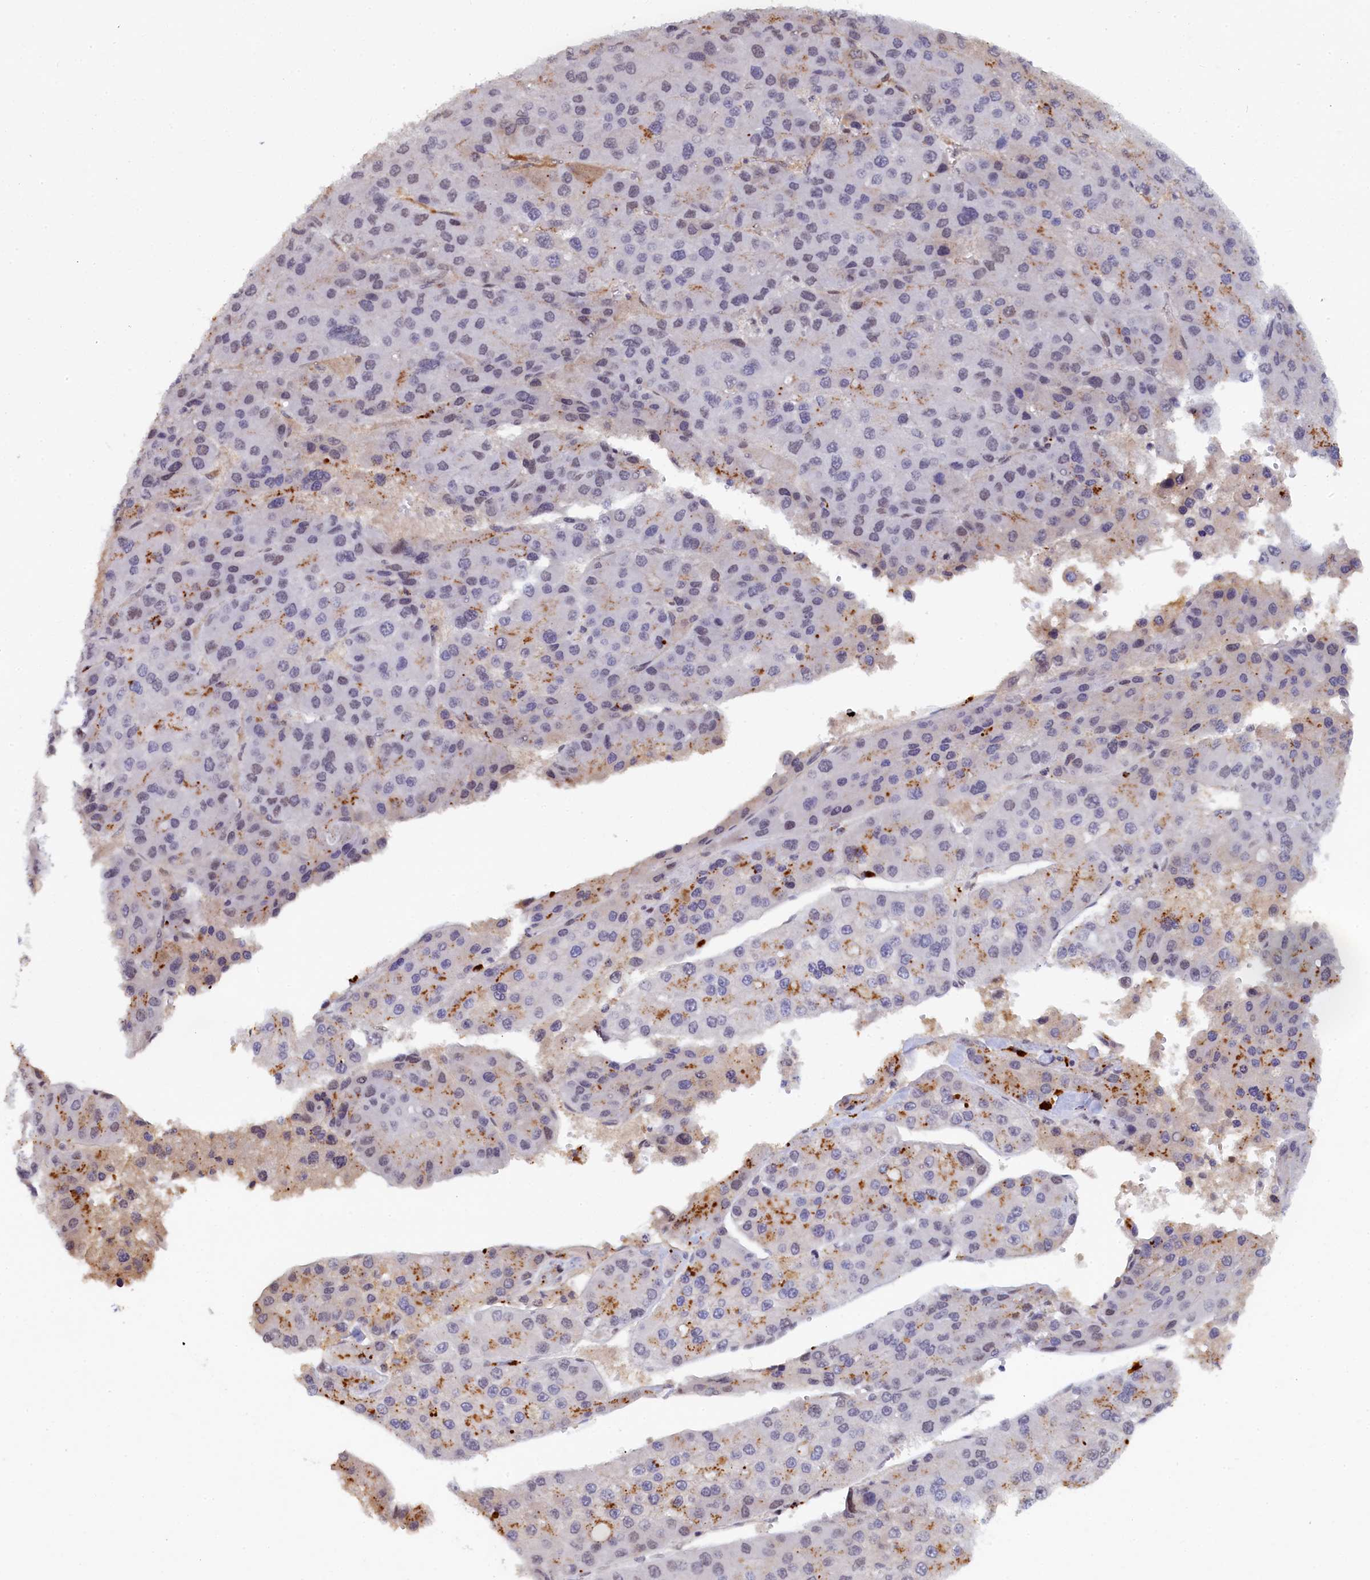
{"staining": {"intensity": "negative", "quantity": "none", "location": "none"}, "tissue": "liver cancer", "cell_type": "Tumor cells", "image_type": "cancer", "snomed": [{"axis": "morphology", "description": "Carcinoma, Hepatocellular, NOS"}, {"axis": "topography", "description": "Liver"}], "caption": "A photomicrograph of liver cancer (hepatocellular carcinoma) stained for a protein displays no brown staining in tumor cells.", "gene": "INTS14", "patient": {"sex": "female", "age": 73}}